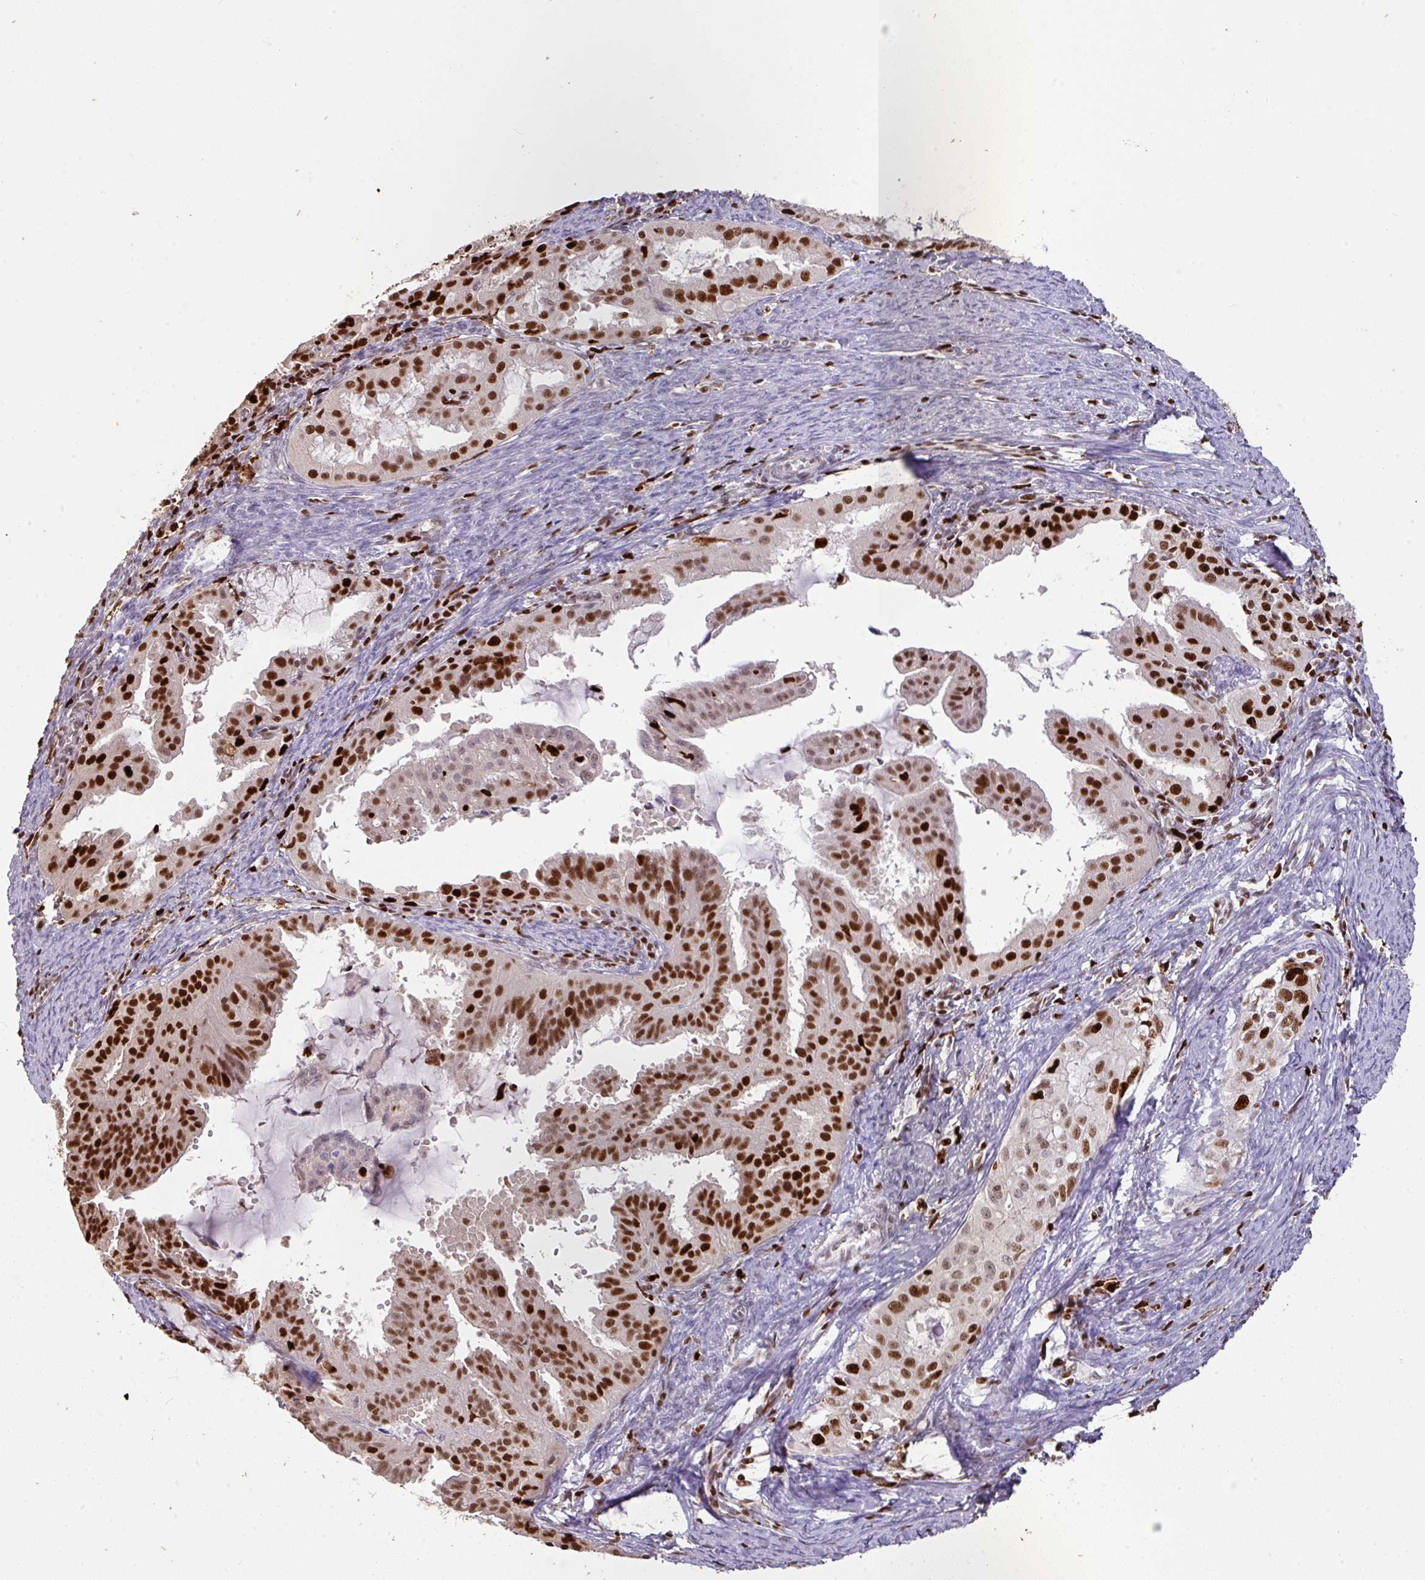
{"staining": {"intensity": "strong", "quantity": ">75%", "location": "nuclear"}, "tissue": "endometrial cancer", "cell_type": "Tumor cells", "image_type": "cancer", "snomed": [{"axis": "morphology", "description": "Adenocarcinoma, NOS"}, {"axis": "topography", "description": "Endometrium"}], "caption": "Protein analysis of endometrial cancer (adenocarcinoma) tissue demonstrates strong nuclear staining in about >75% of tumor cells.", "gene": "SAMHD1", "patient": {"sex": "female", "age": 70}}